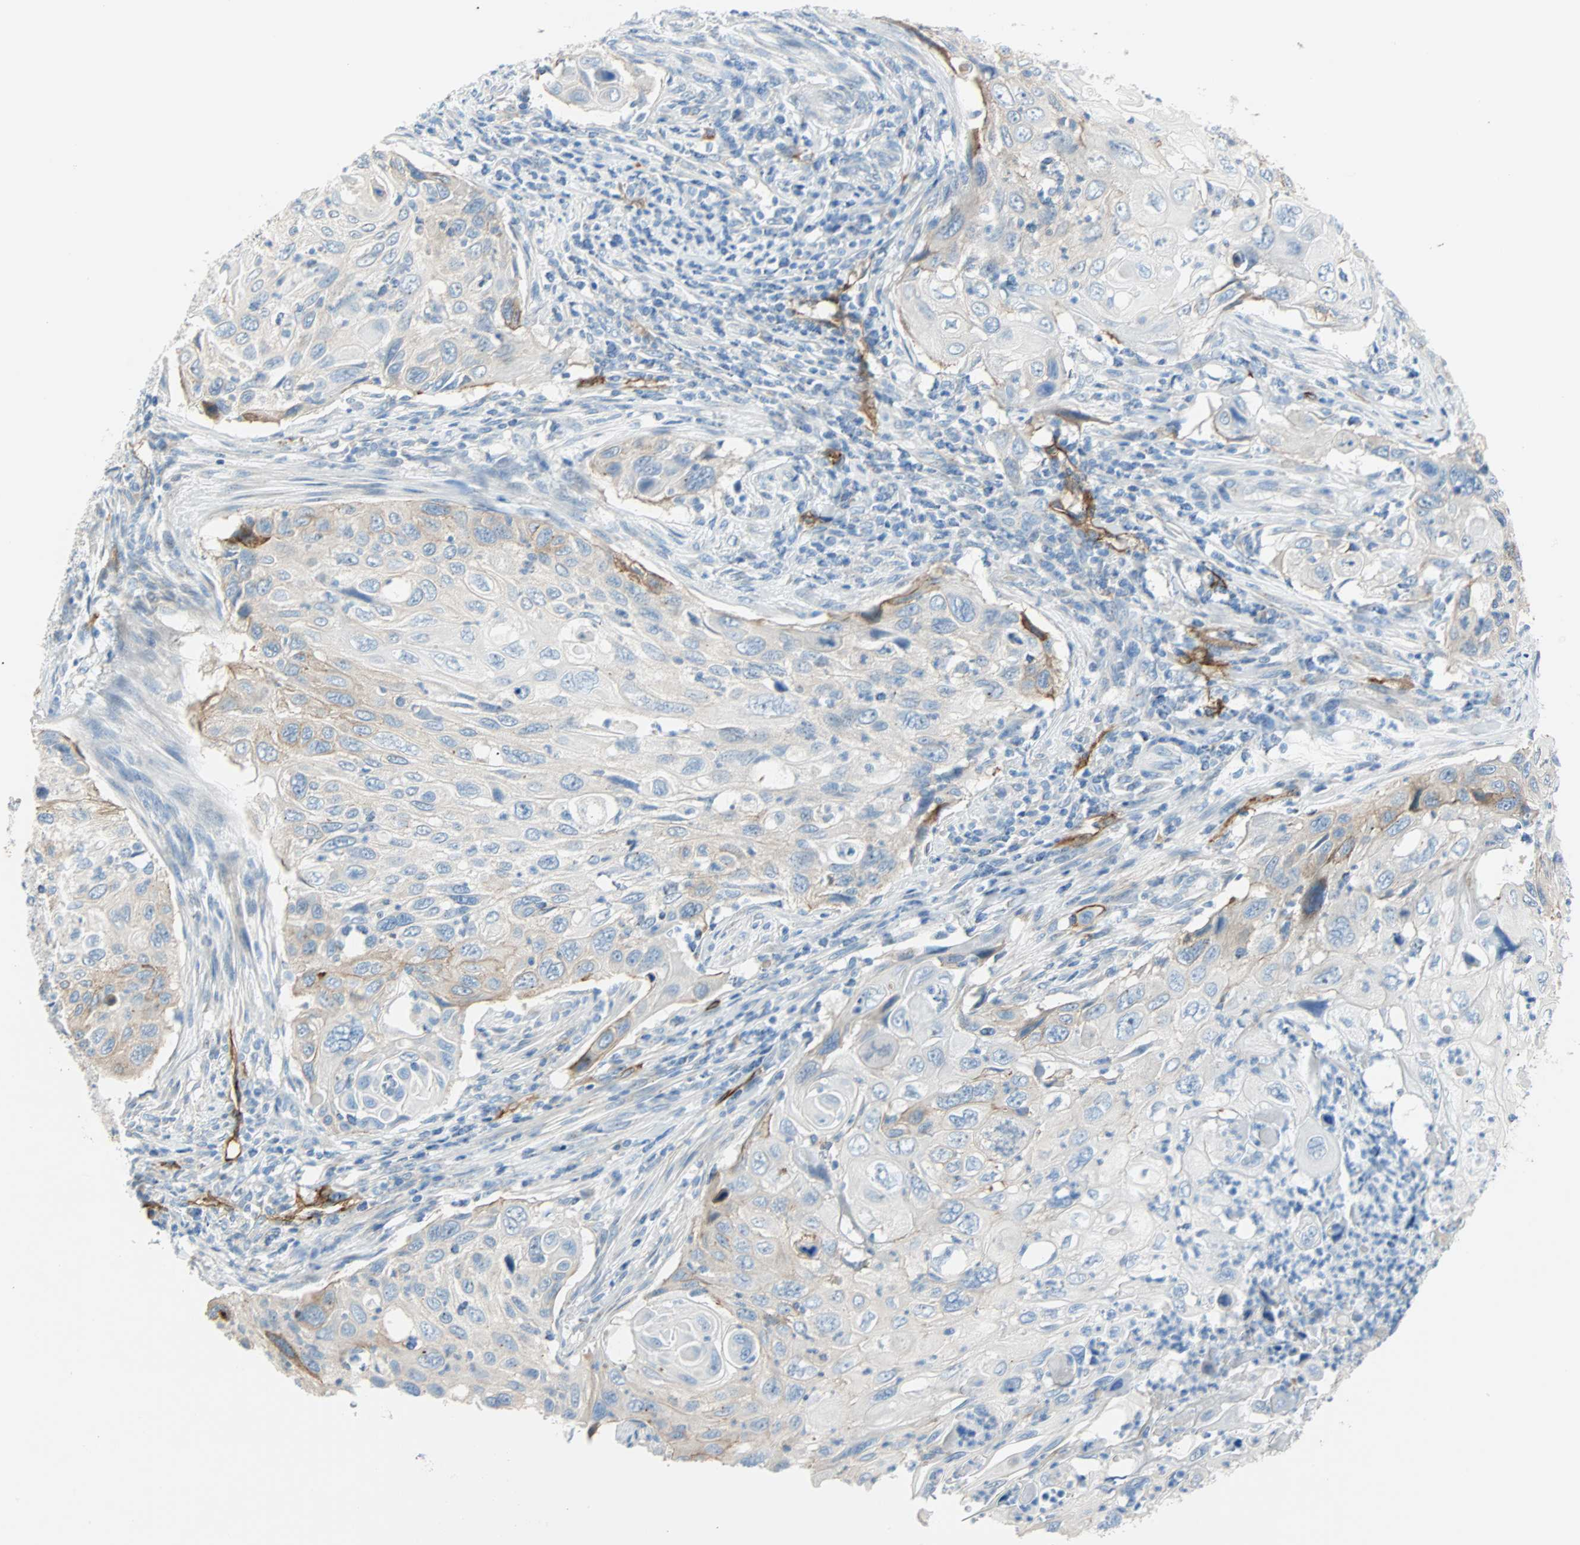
{"staining": {"intensity": "weak", "quantity": "<25%", "location": "cytoplasmic/membranous"}, "tissue": "cervical cancer", "cell_type": "Tumor cells", "image_type": "cancer", "snomed": [{"axis": "morphology", "description": "Squamous cell carcinoma, NOS"}, {"axis": "topography", "description": "Cervix"}], "caption": "This is an IHC micrograph of human cervical squamous cell carcinoma. There is no staining in tumor cells.", "gene": "PDPN", "patient": {"sex": "female", "age": 70}}